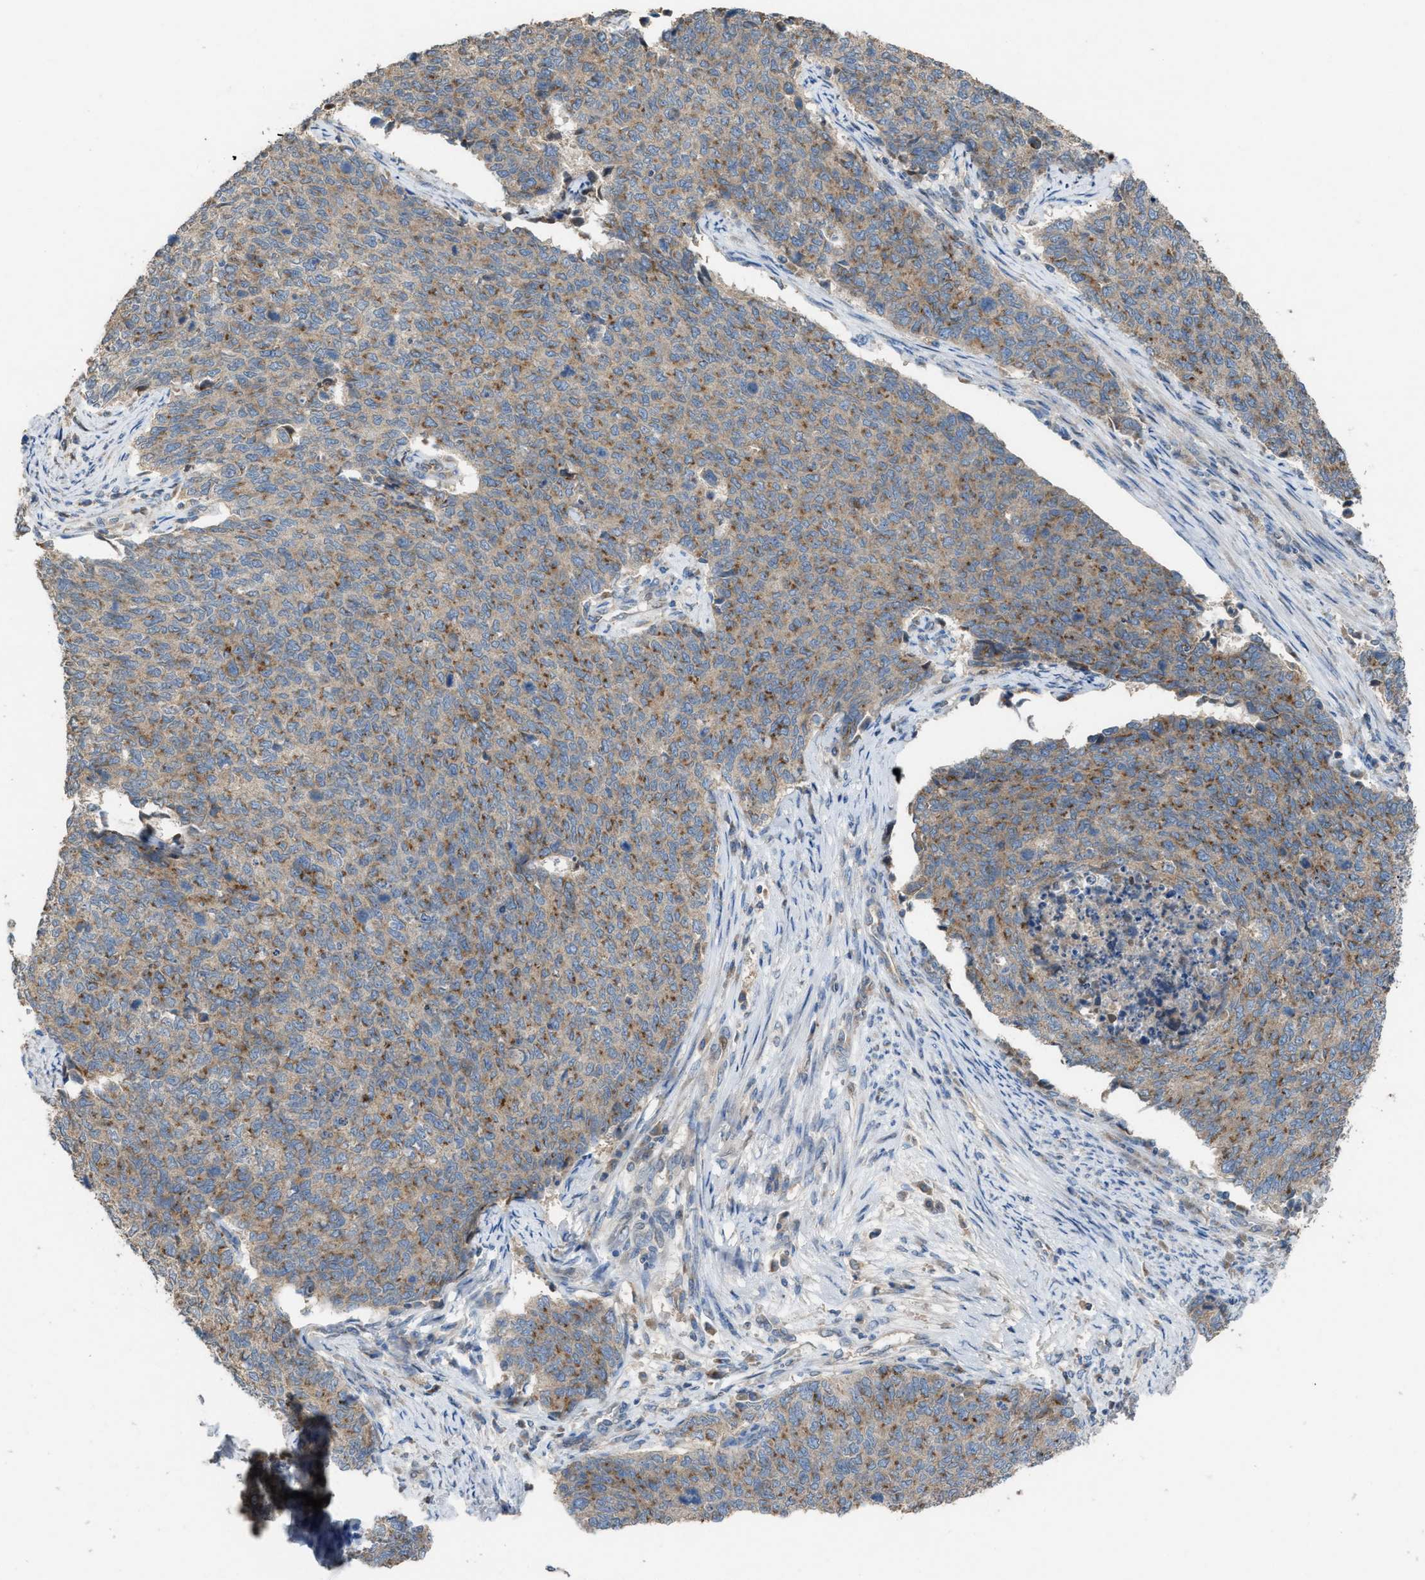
{"staining": {"intensity": "moderate", "quantity": ">75%", "location": "cytoplasmic/membranous"}, "tissue": "cervical cancer", "cell_type": "Tumor cells", "image_type": "cancer", "snomed": [{"axis": "morphology", "description": "Squamous cell carcinoma, NOS"}, {"axis": "topography", "description": "Cervix"}], "caption": "Protein expression analysis of human cervical squamous cell carcinoma reveals moderate cytoplasmic/membranous staining in approximately >75% of tumor cells. Using DAB (3,3'-diaminobenzidine) (brown) and hematoxylin (blue) stains, captured at high magnification using brightfield microscopy.", "gene": "TPK1", "patient": {"sex": "female", "age": 63}}